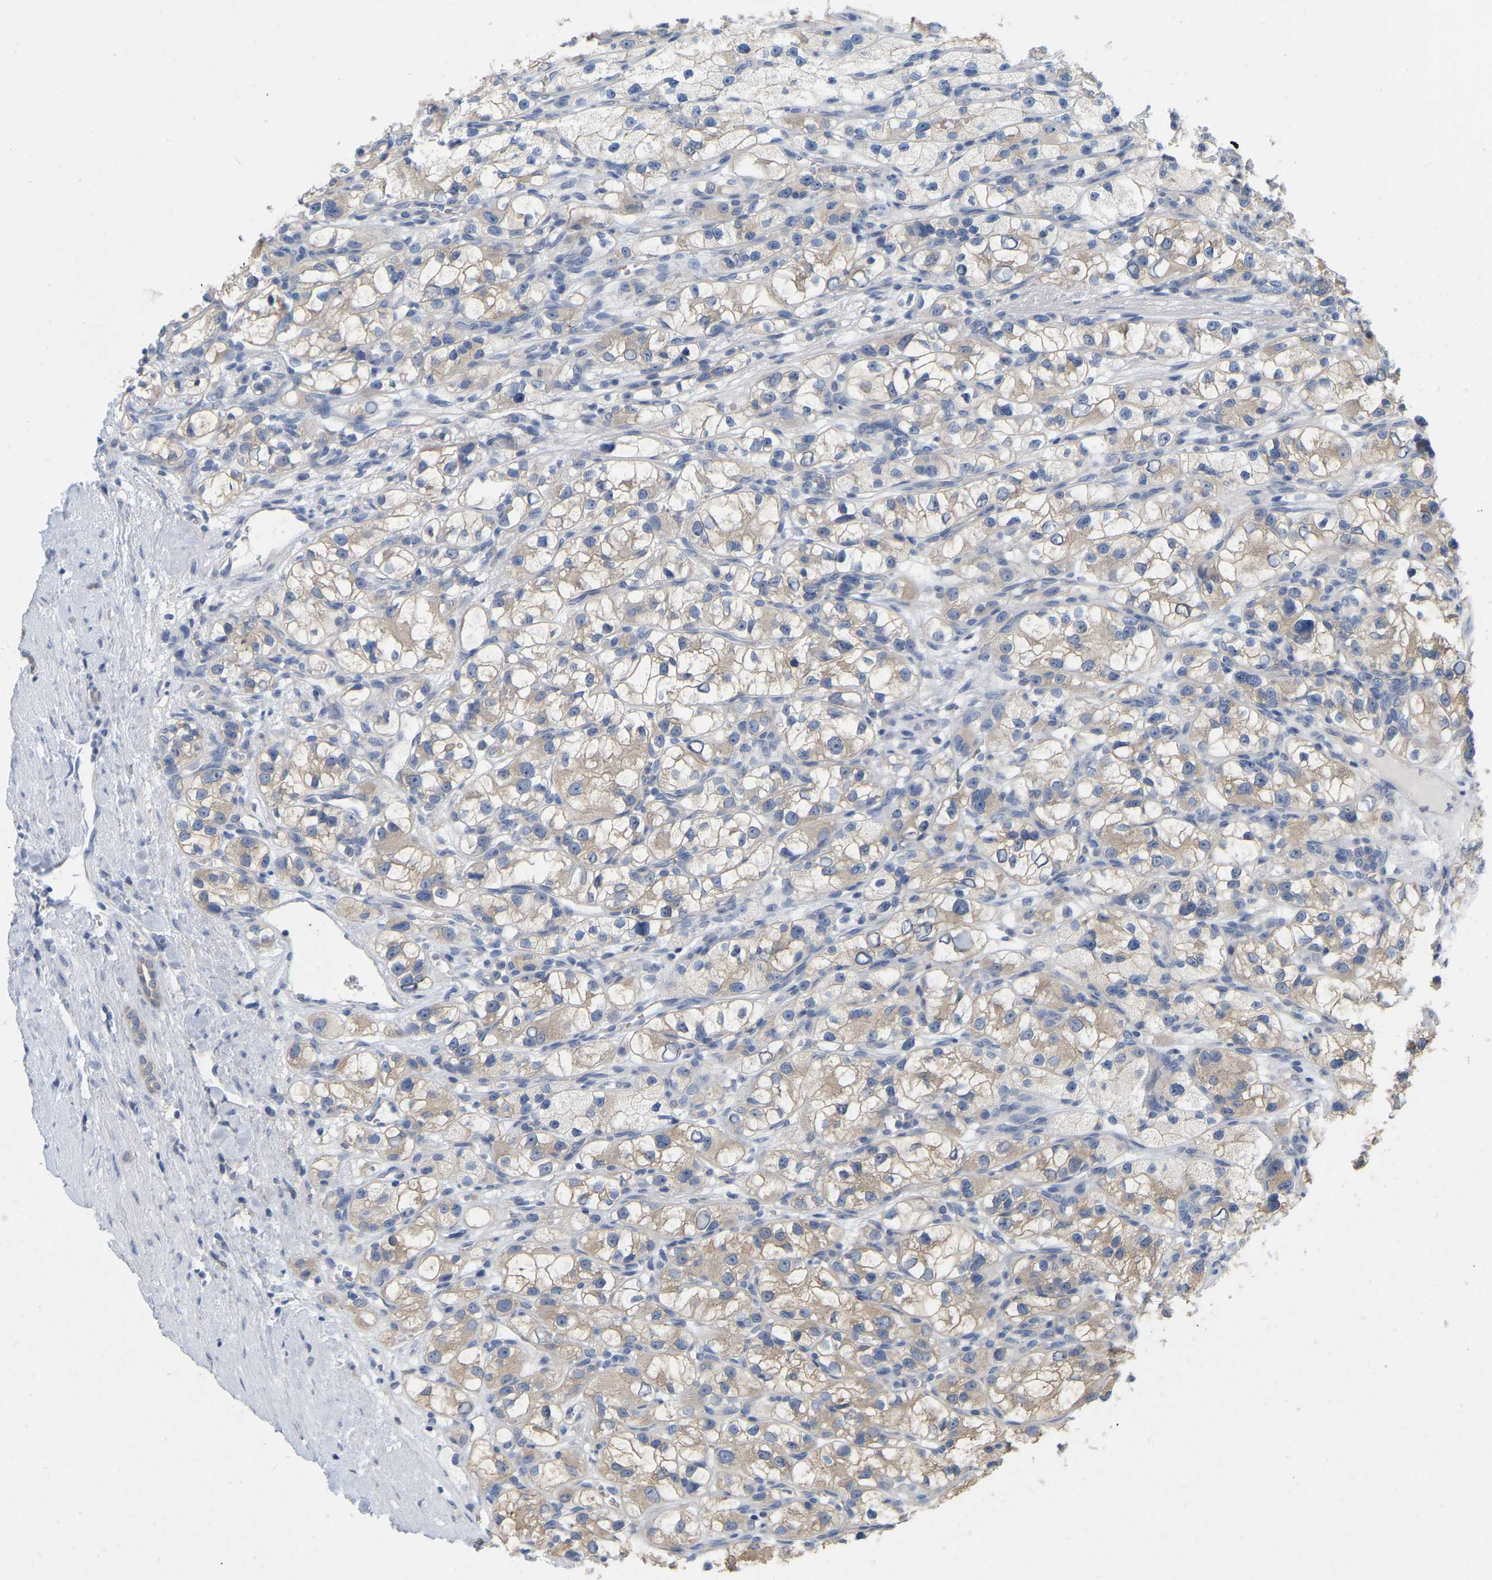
{"staining": {"intensity": "weak", "quantity": "25%-75%", "location": "cytoplasmic/membranous"}, "tissue": "renal cancer", "cell_type": "Tumor cells", "image_type": "cancer", "snomed": [{"axis": "morphology", "description": "Adenocarcinoma, NOS"}, {"axis": "topography", "description": "Kidney"}], "caption": "A brown stain labels weak cytoplasmic/membranous expression of a protein in renal adenocarcinoma tumor cells. (Stains: DAB (3,3'-diaminobenzidine) in brown, nuclei in blue, Microscopy: brightfield microscopy at high magnification).", "gene": "WIPI2", "patient": {"sex": "female", "age": 57}}